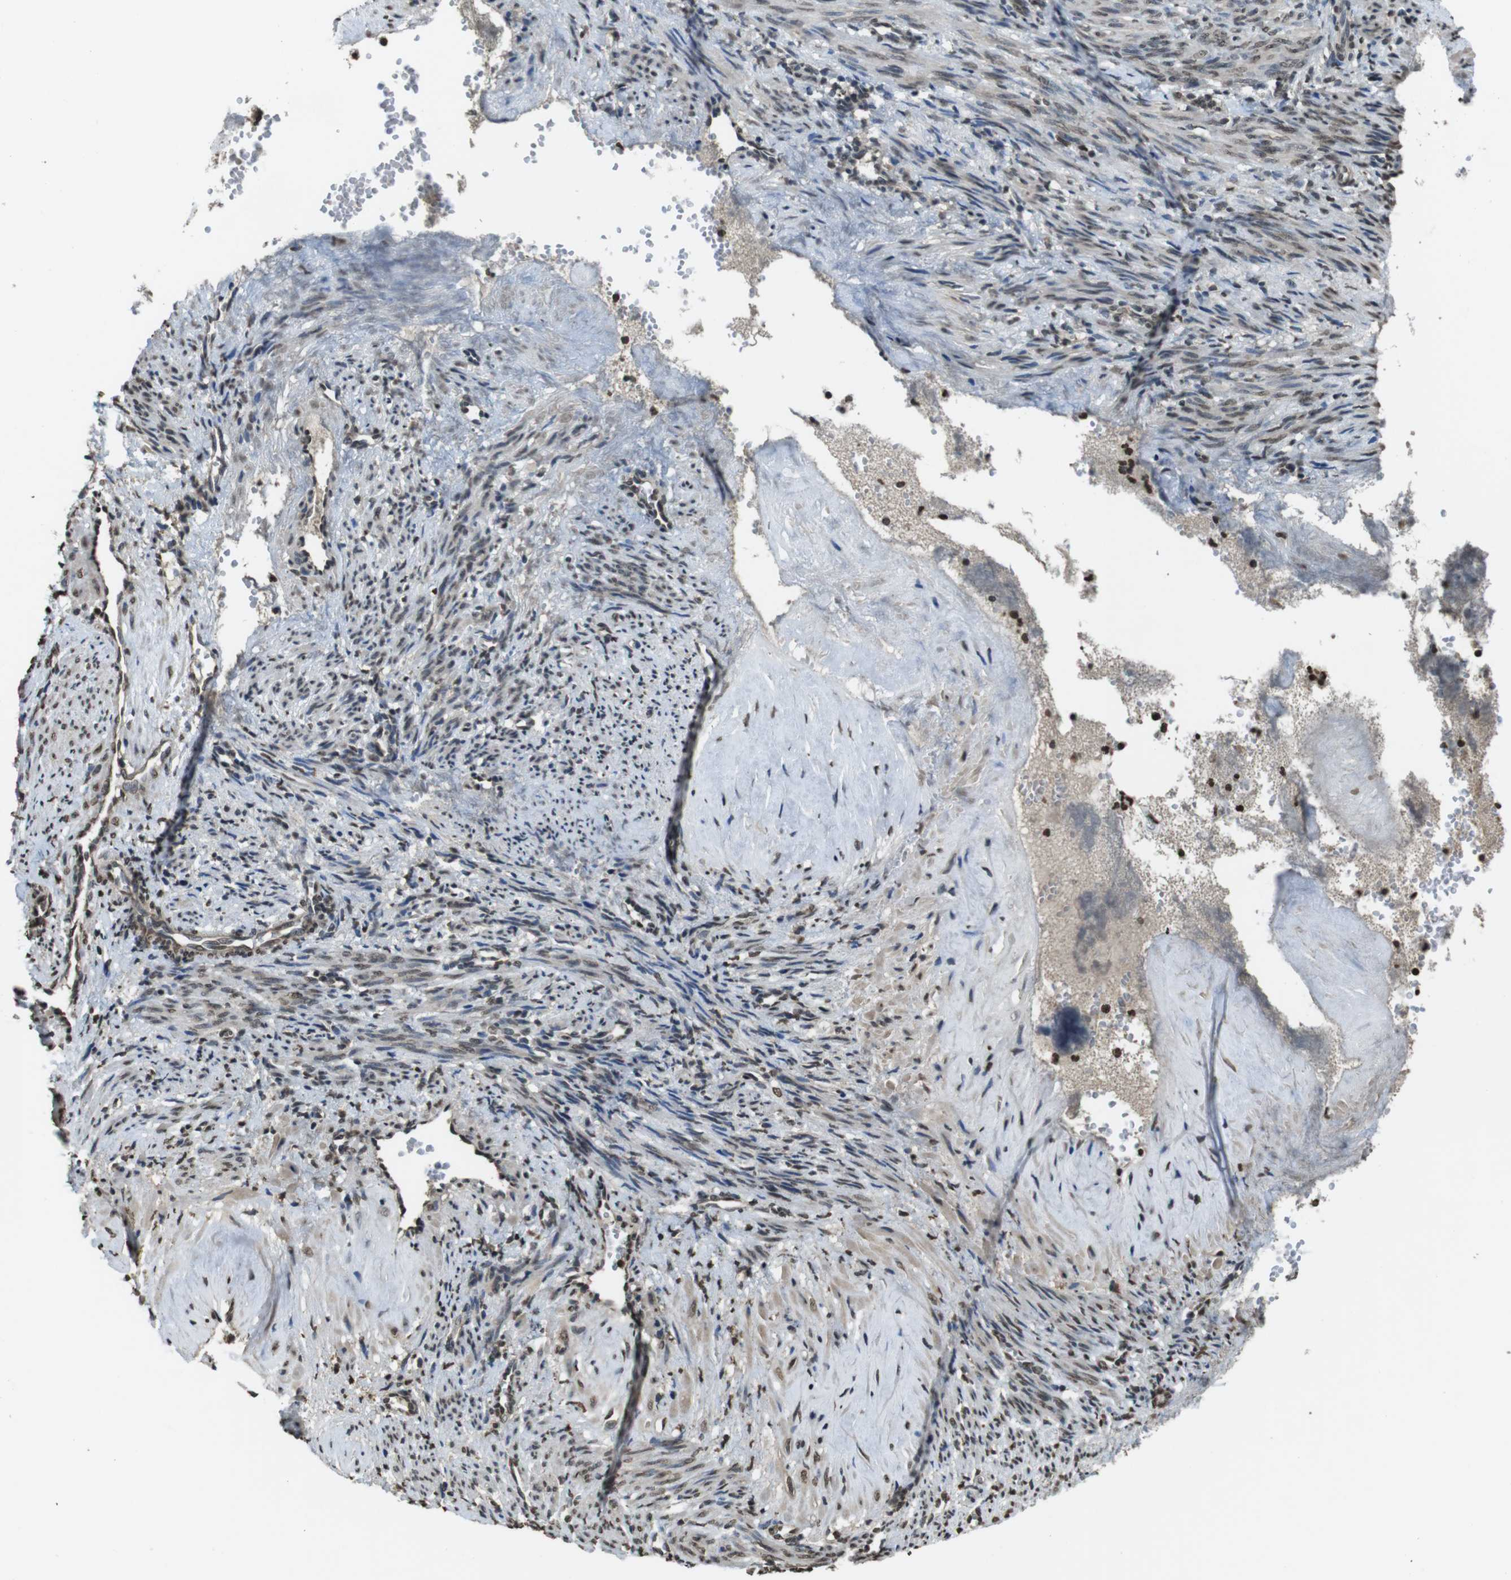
{"staining": {"intensity": "moderate", "quantity": "25%-75%", "location": "nuclear"}, "tissue": "smooth muscle", "cell_type": "Smooth muscle cells", "image_type": "normal", "snomed": [{"axis": "morphology", "description": "Normal tissue, NOS"}, {"axis": "topography", "description": "Endometrium"}], "caption": "The image exhibits immunohistochemical staining of normal smooth muscle. There is moderate nuclear expression is present in approximately 25%-75% of smooth muscle cells.", "gene": "MAF", "patient": {"sex": "female", "age": 33}}